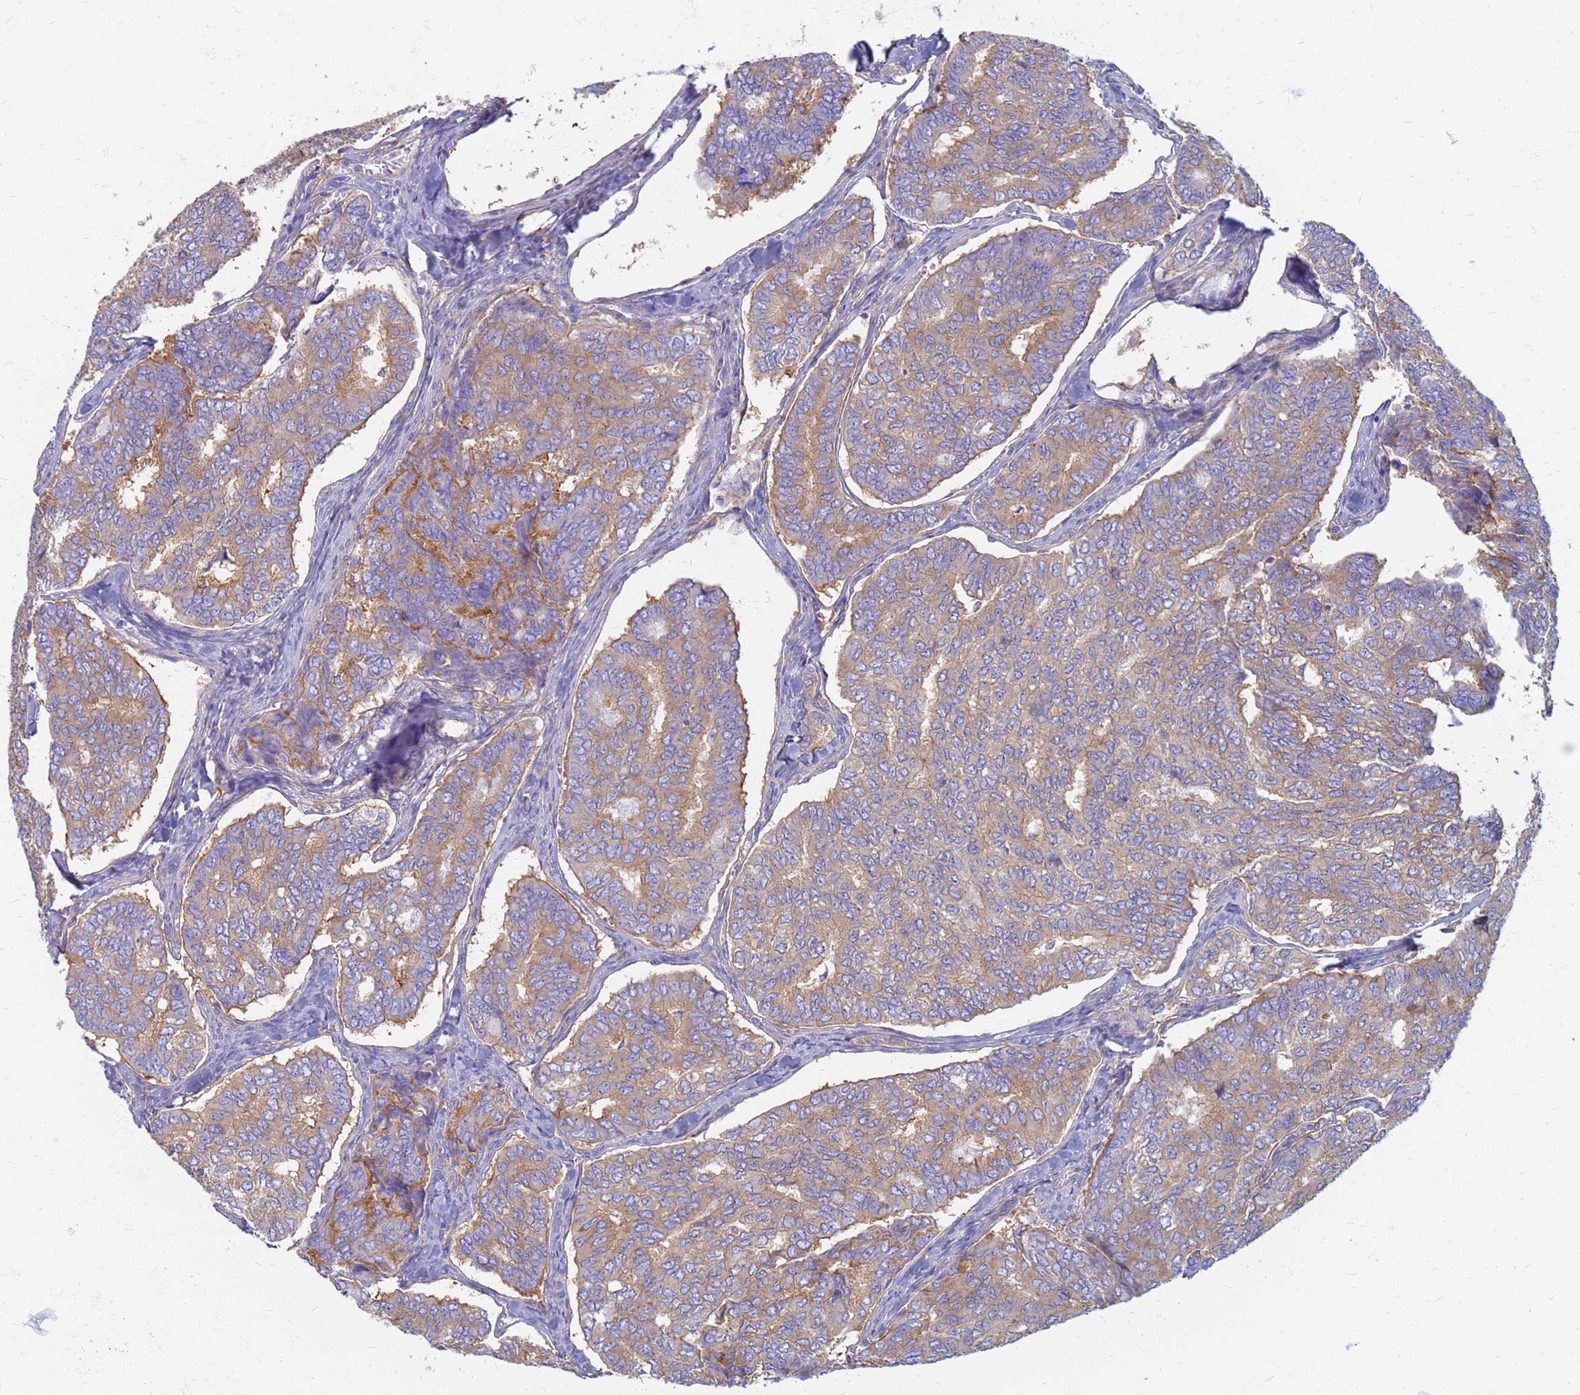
{"staining": {"intensity": "moderate", "quantity": "25%-75%", "location": "cytoplasmic/membranous"}, "tissue": "thyroid cancer", "cell_type": "Tumor cells", "image_type": "cancer", "snomed": [{"axis": "morphology", "description": "Papillary adenocarcinoma, NOS"}, {"axis": "topography", "description": "Thyroid gland"}], "caption": "The micrograph reveals immunohistochemical staining of thyroid cancer (papillary adenocarcinoma). There is moderate cytoplasmic/membranous positivity is seen in approximately 25%-75% of tumor cells.", "gene": "EEA1", "patient": {"sex": "female", "age": 35}}